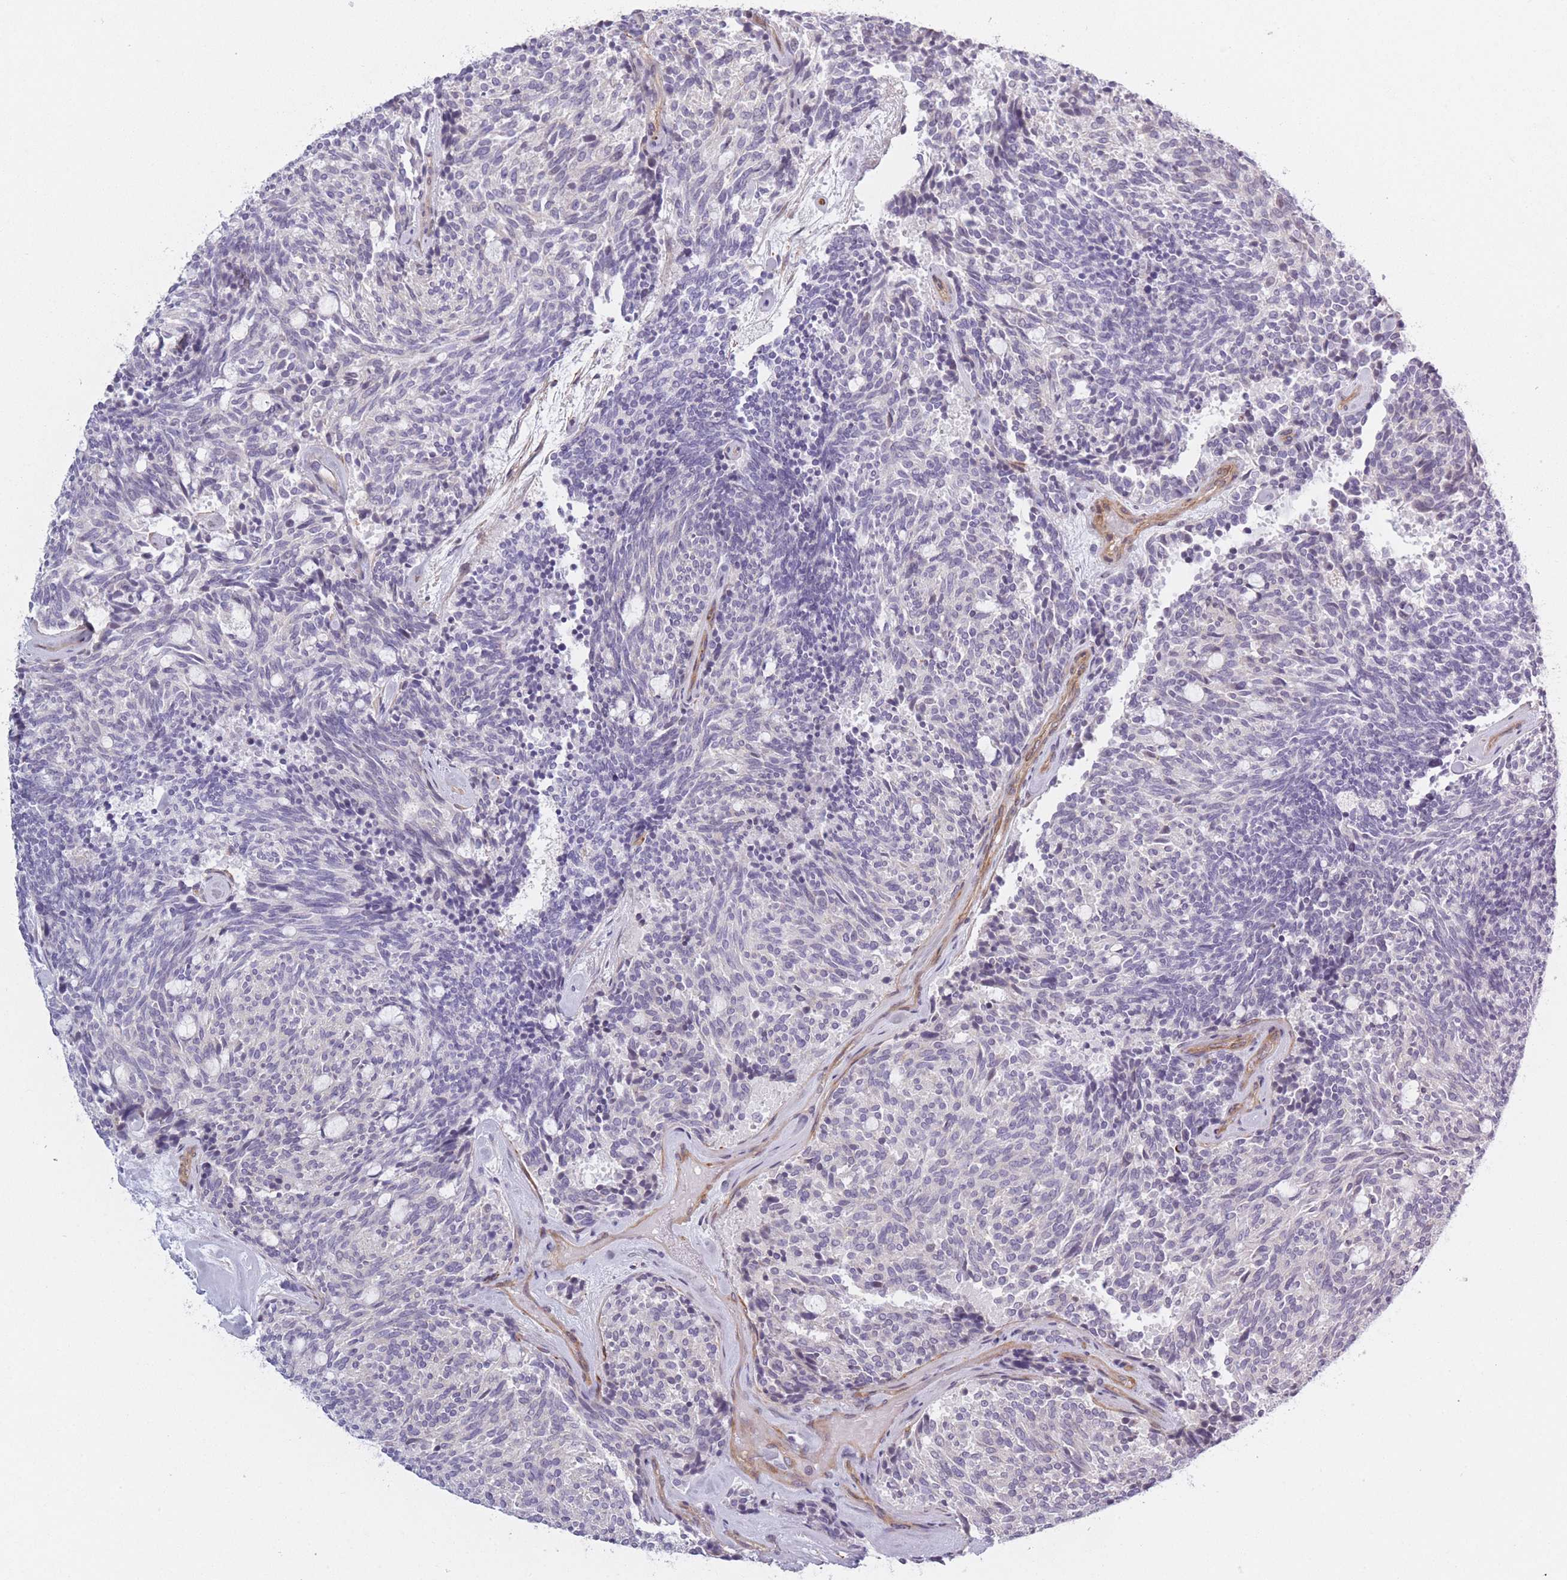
{"staining": {"intensity": "negative", "quantity": "none", "location": "none"}, "tissue": "carcinoid", "cell_type": "Tumor cells", "image_type": "cancer", "snomed": [{"axis": "morphology", "description": "Carcinoid, malignant, NOS"}, {"axis": "topography", "description": "Pancreas"}], "caption": "IHC histopathology image of neoplastic tissue: carcinoid (malignant) stained with DAB demonstrates no significant protein staining in tumor cells.", "gene": "SLC7A6", "patient": {"sex": "female", "age": 54}}